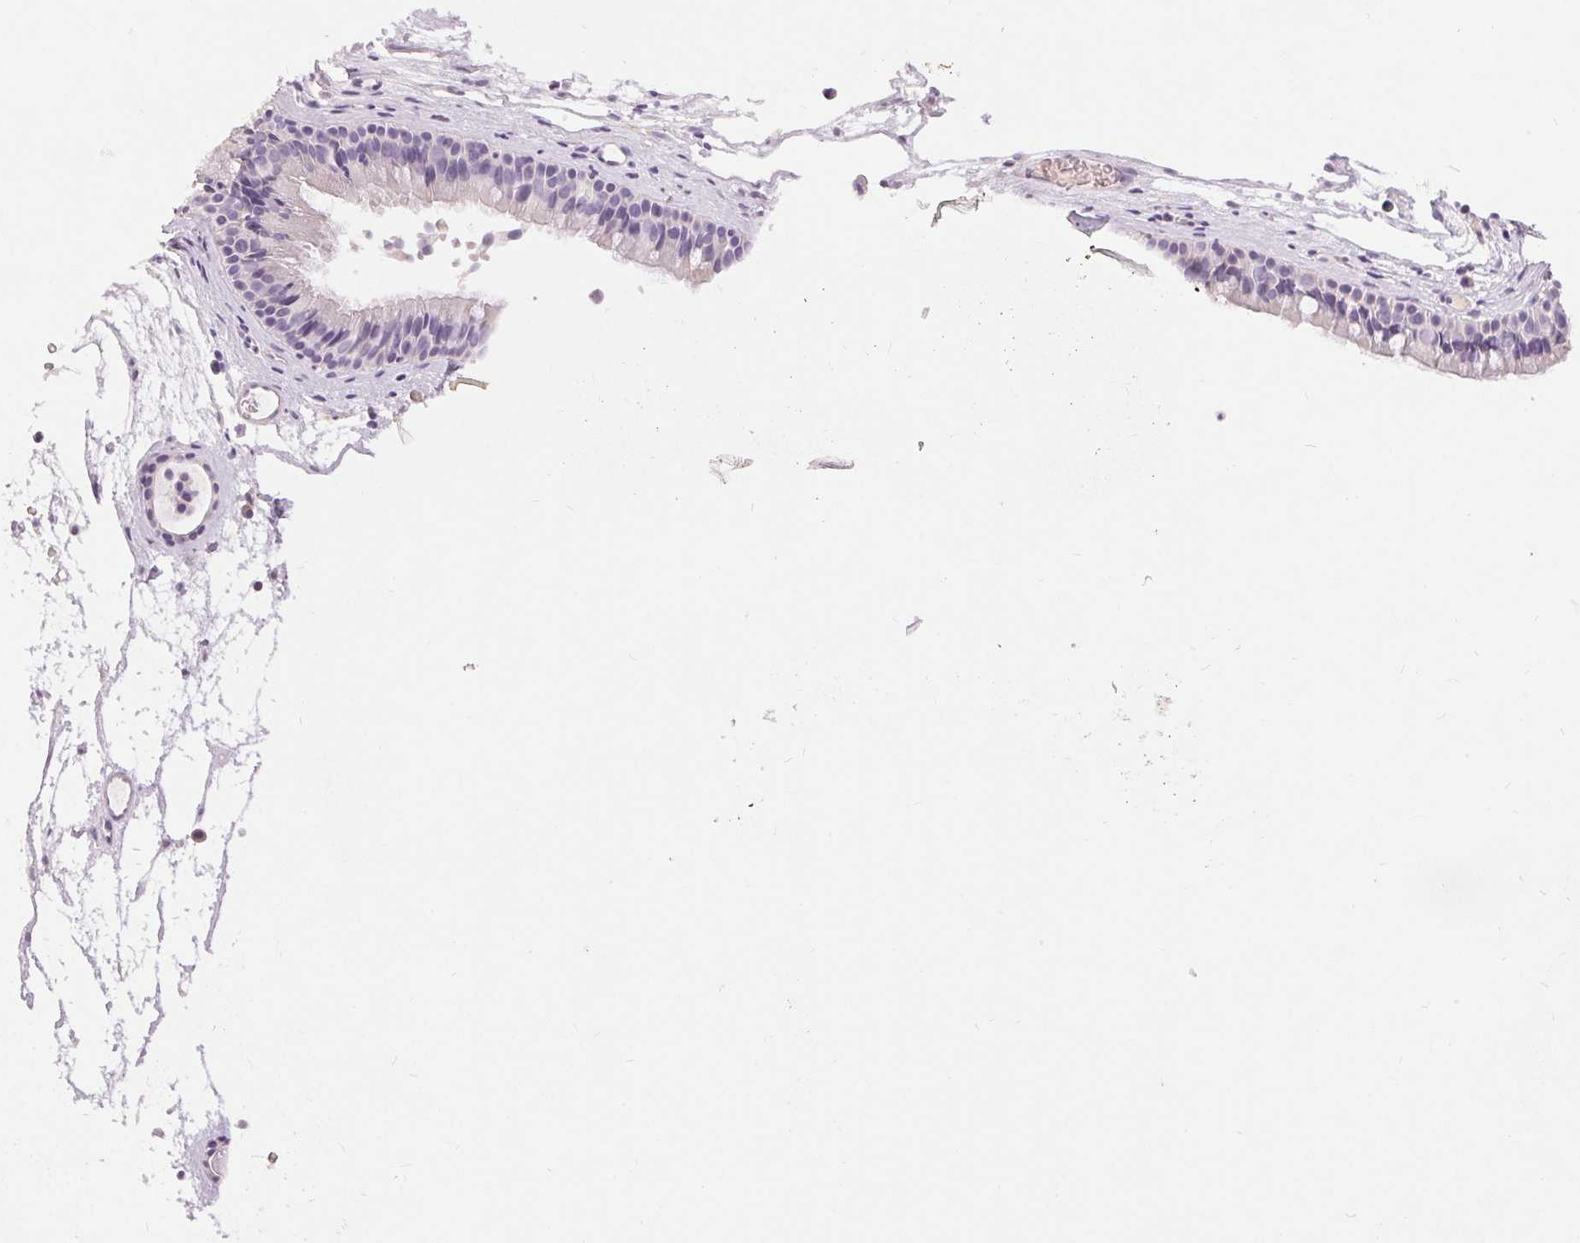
{"staining": {"intensity": "negative", "quantity": "none", "location": "none"}, "tissue": "nasopharynx", "cell_type": "Respiratory epithelial cells", "image_type": "normal", "snomed": [{"axis": "morphology", "description": "Normal tissue, NOS"}, {"axis": "topography", "description": "Nasopharynx"}], "caption": "This is a micrograph of immunohistochemistry staining of benign nasopharynx, which shows no staining in respiratory epithelial cells.", "gene": "DSG3", "patient": {"sex": "female", "age": 52}}